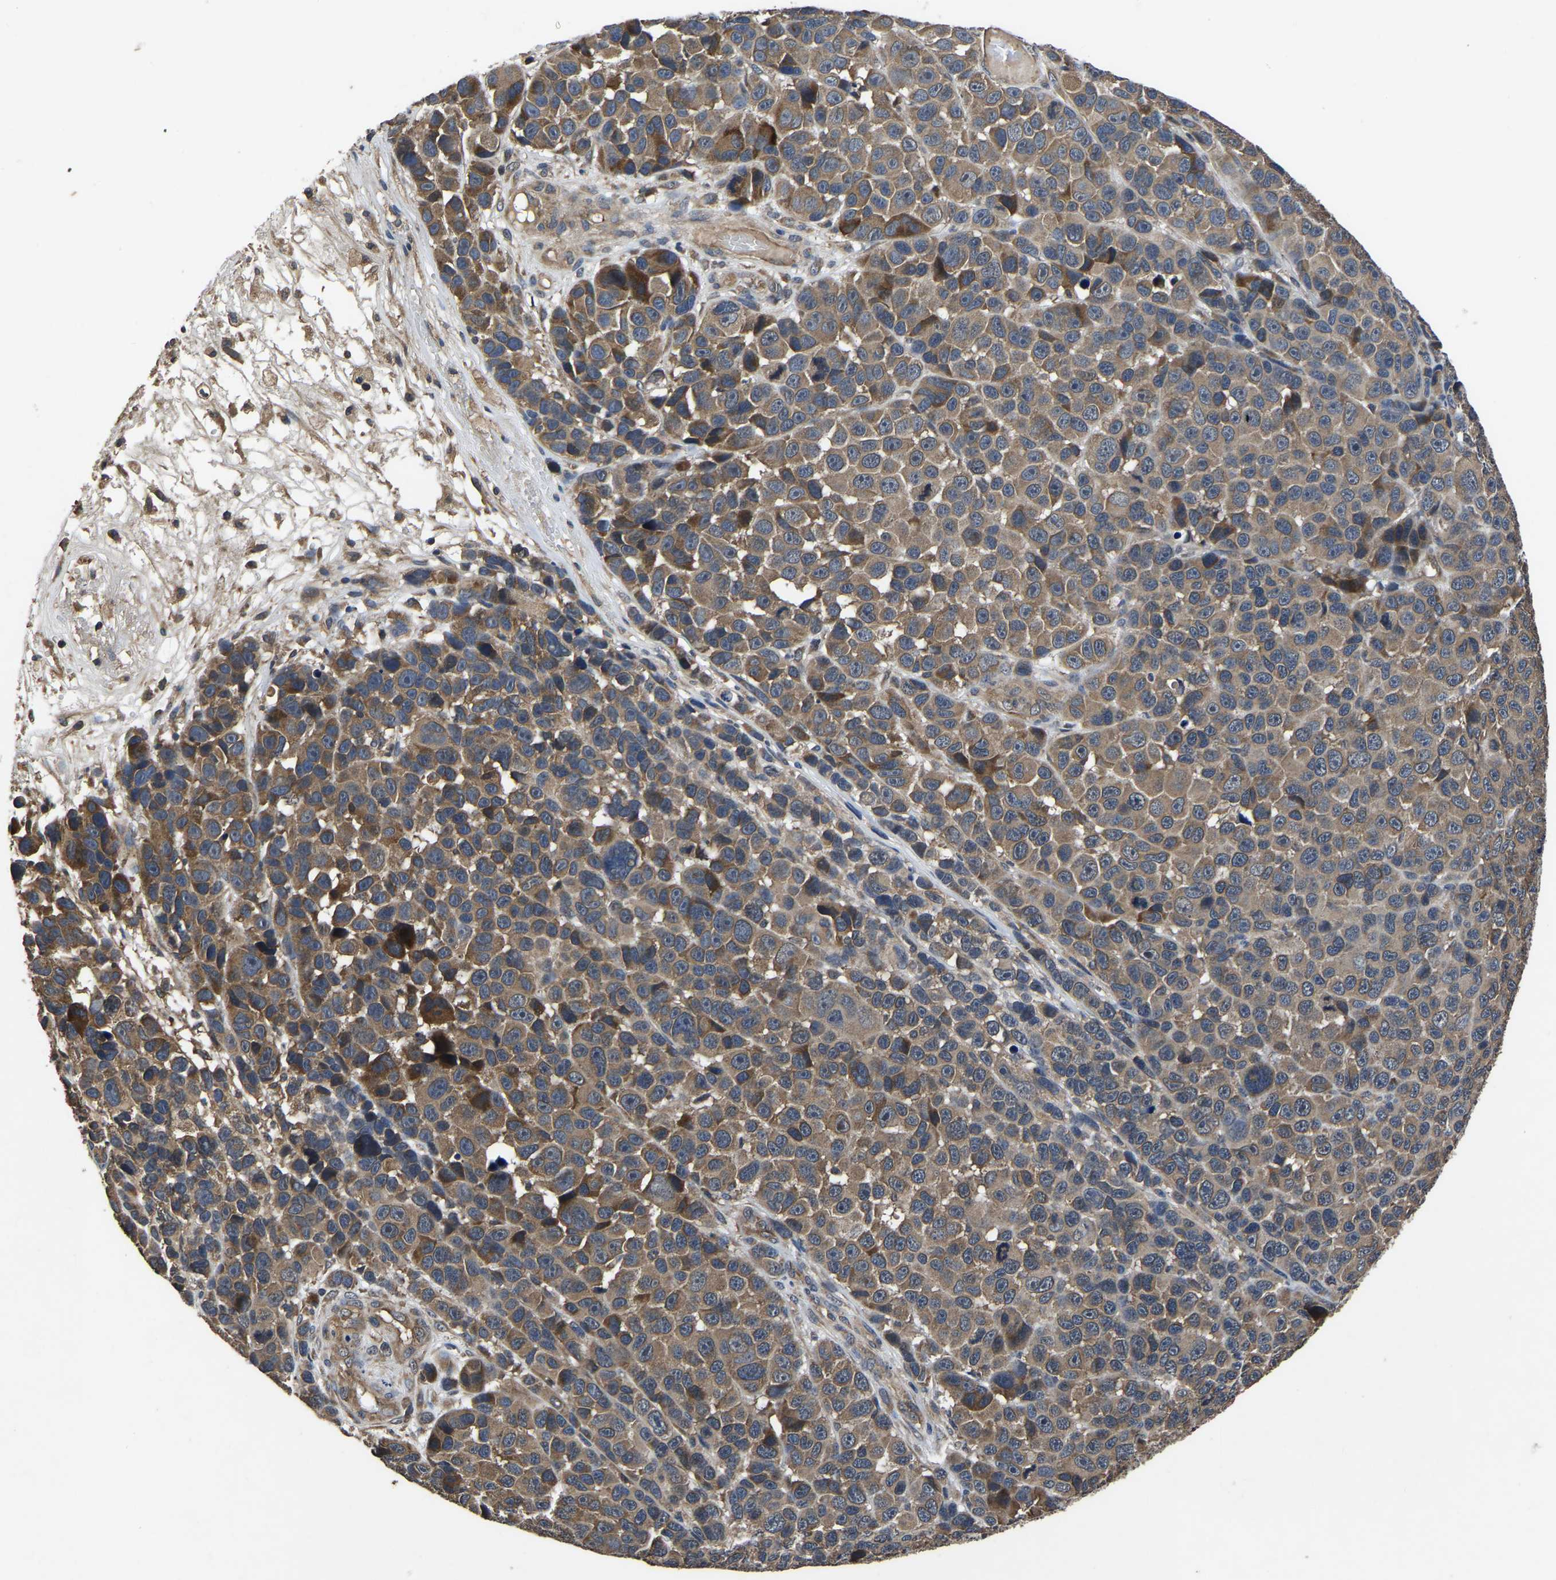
{"staining": {"intensity": "moderate", "quantity": ">75%", "location": "cytoplasmic/membranous"}, "tissue": "melanoma", "cell_type": "Tumor cells", "image_type": "cancer", "snomed": [{"axis": "morphology", "description": "Malignant melanoma, NOS"}, {"axis": "topography", "description": "Skin"}], "caption": "Protein positivity by immunohistochemistry exhibits moderate cytoplasmic/membranous positivity in about >75% of tumor cells in melanoma. (Stains: DAB in brown, nuclei in blue, Microscopy: brightfield microscopy at high magnification).", "gene": "CRYZL1", "patient": {"sex": "male", "age": 53}}